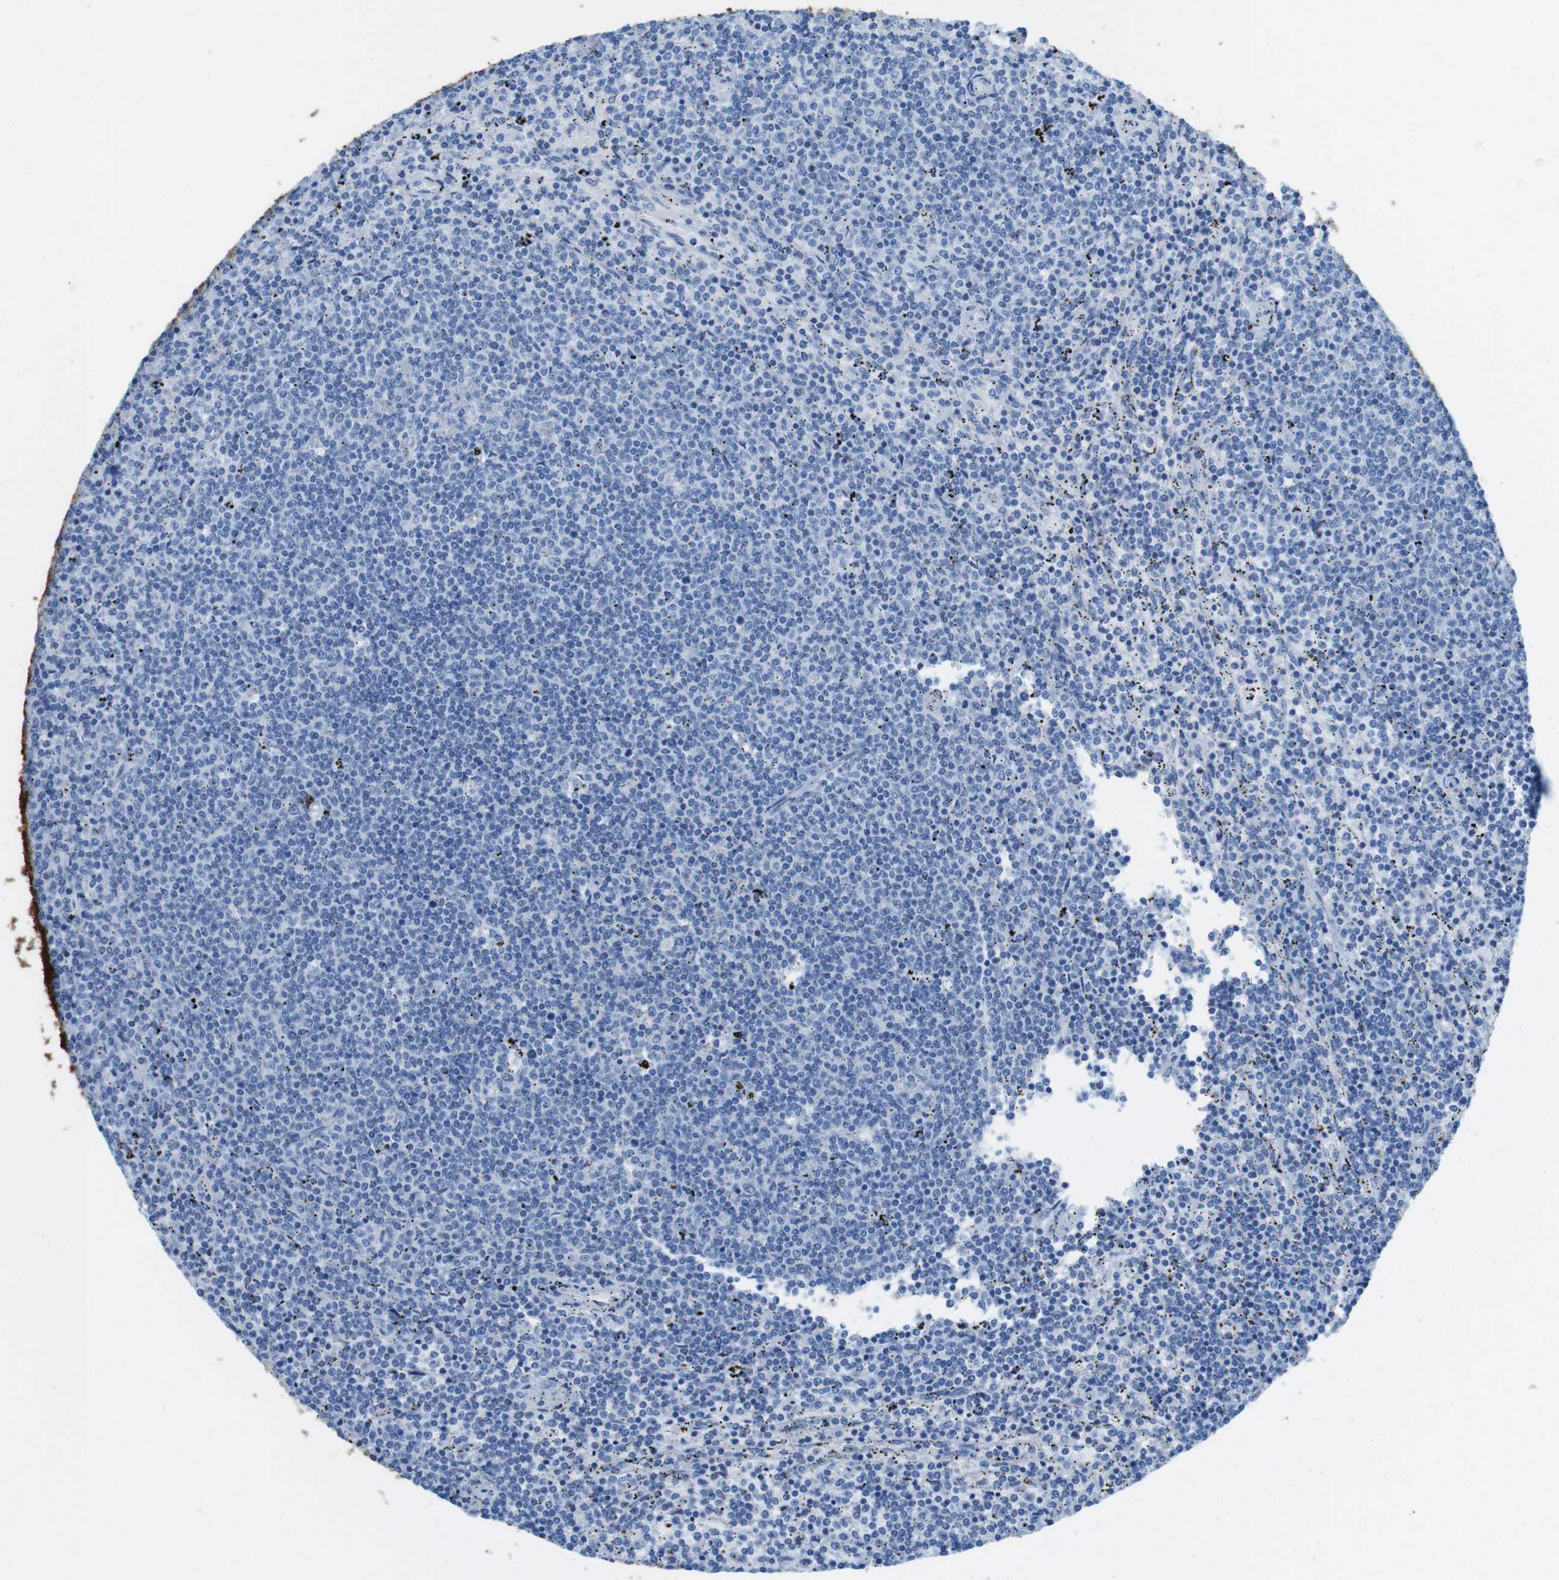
{"staining": {"intensity": "negative", "quantity": "none", "location": "none"}, "tissue": "lymphoma", "cell_type": "Tumor cells", "image_type": "cancer", "snomed": [{"axis": "morphology", "description": "Malignant lymphoma, non-Hodgkin's type, Low grade"}, {"axis": "topography", "description": "Spleen"}], "caption": "This is an immunohistochemistry photomicrograph of lymphoma. There is no expression in tumor cells.", "gene": "GAP43", "patient": {"sex": "female", "age": 50}}